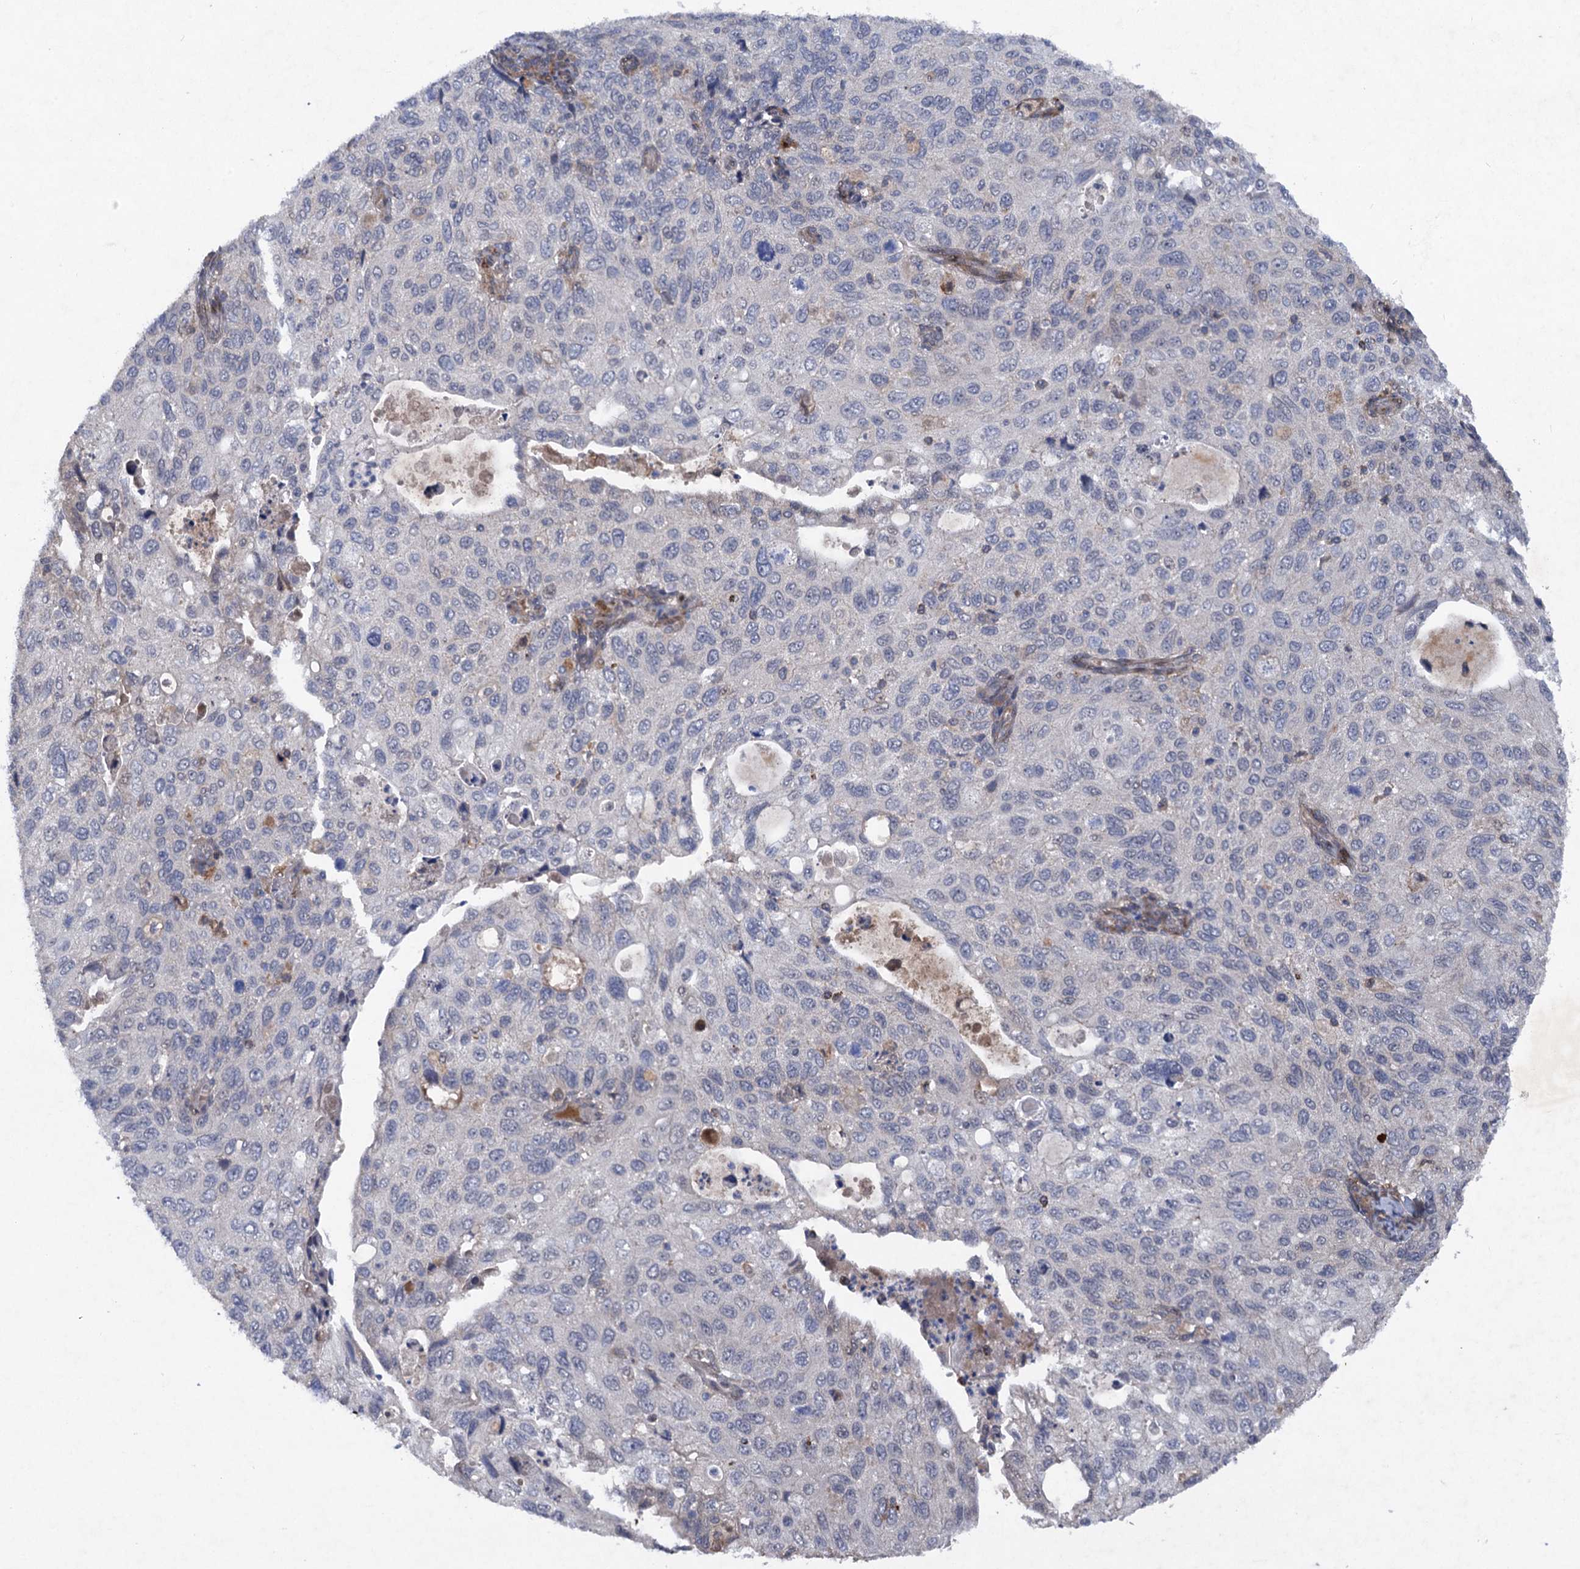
{"staining": {"intensity": "negative", "quantity": "none", "location": "none"}, "tissue": "cervical cancer", "cell_type": "Tumor cells", "image_type": "cancer", "snomed": [{"axis": "morphology", "description": "Squamous cell carcinoma, NOS"}, {"axis": "topography", "description": "Cervix"}], "caption": "DAB immunohistochemical staining of cervical cancer exhibits no significant staining in tumor cells. (DAB (3,3'-diaminobenzidine) immunohistochemistry visualized using brightfield microscopy, high magnification).", "gene": "NUDT22", "patient": {"sex": "female", "age": 70}}